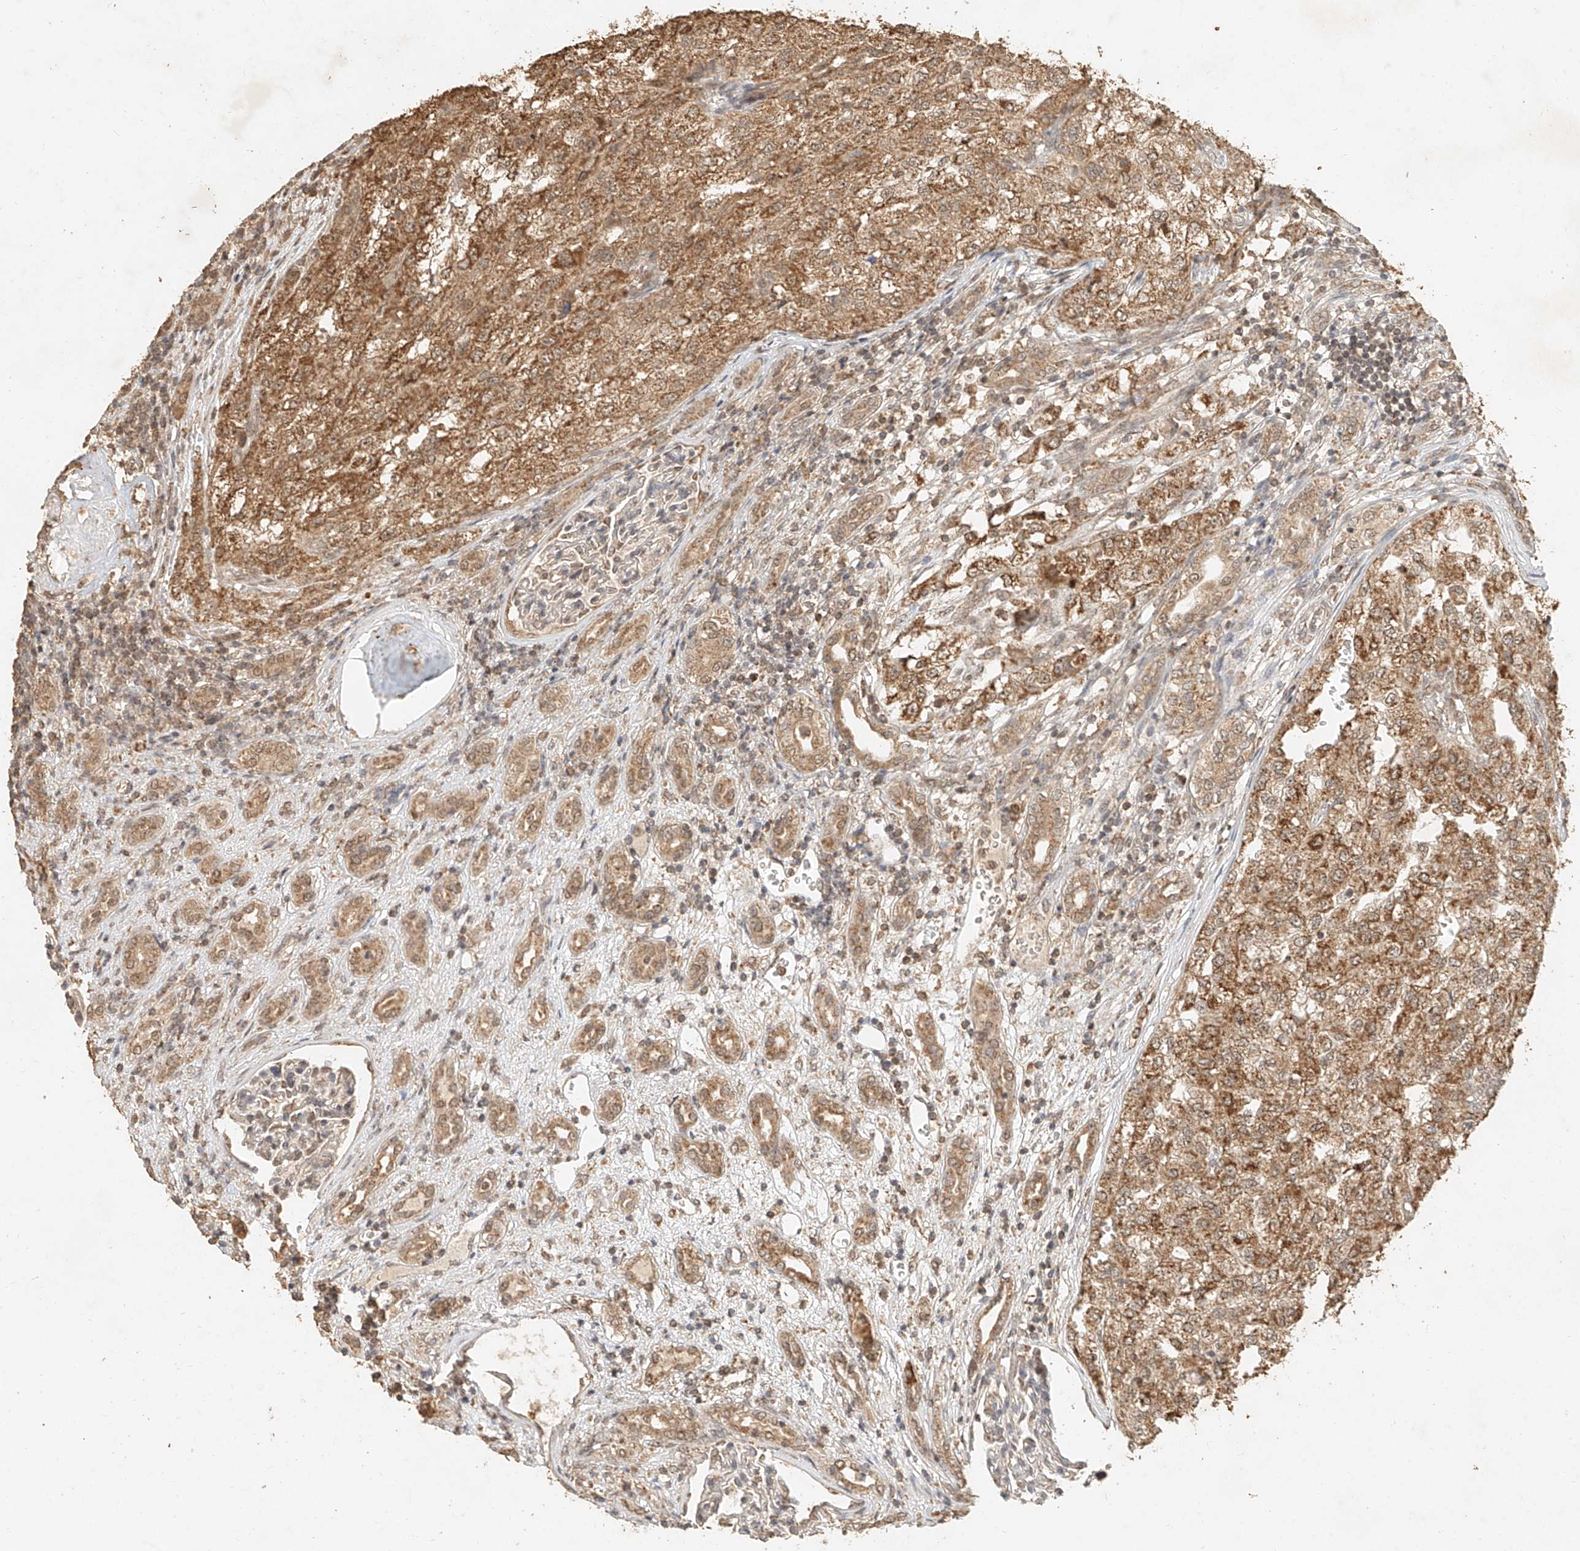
{"staining": {"intensity": "moderate", "quantity": ">75%", "location": "cytoplasmic/membranous"}, "tissue": "renal cancer", "cell_type": "Tumor cells", "image_type": "cancer", "snomed": [{"axis": "morphology", "description": "Adenocarcinoma, NOS"}, {"axis": "topography", "description": "Kidney"}], "caption": "This is a histology image of immunohistochemistry staining of renal cancer, which shows moderate expression in the cytoplasmic/membranous of tumor cells.", "gene": "CXorf58", "patient": {"sex": "female", "age": 54}}